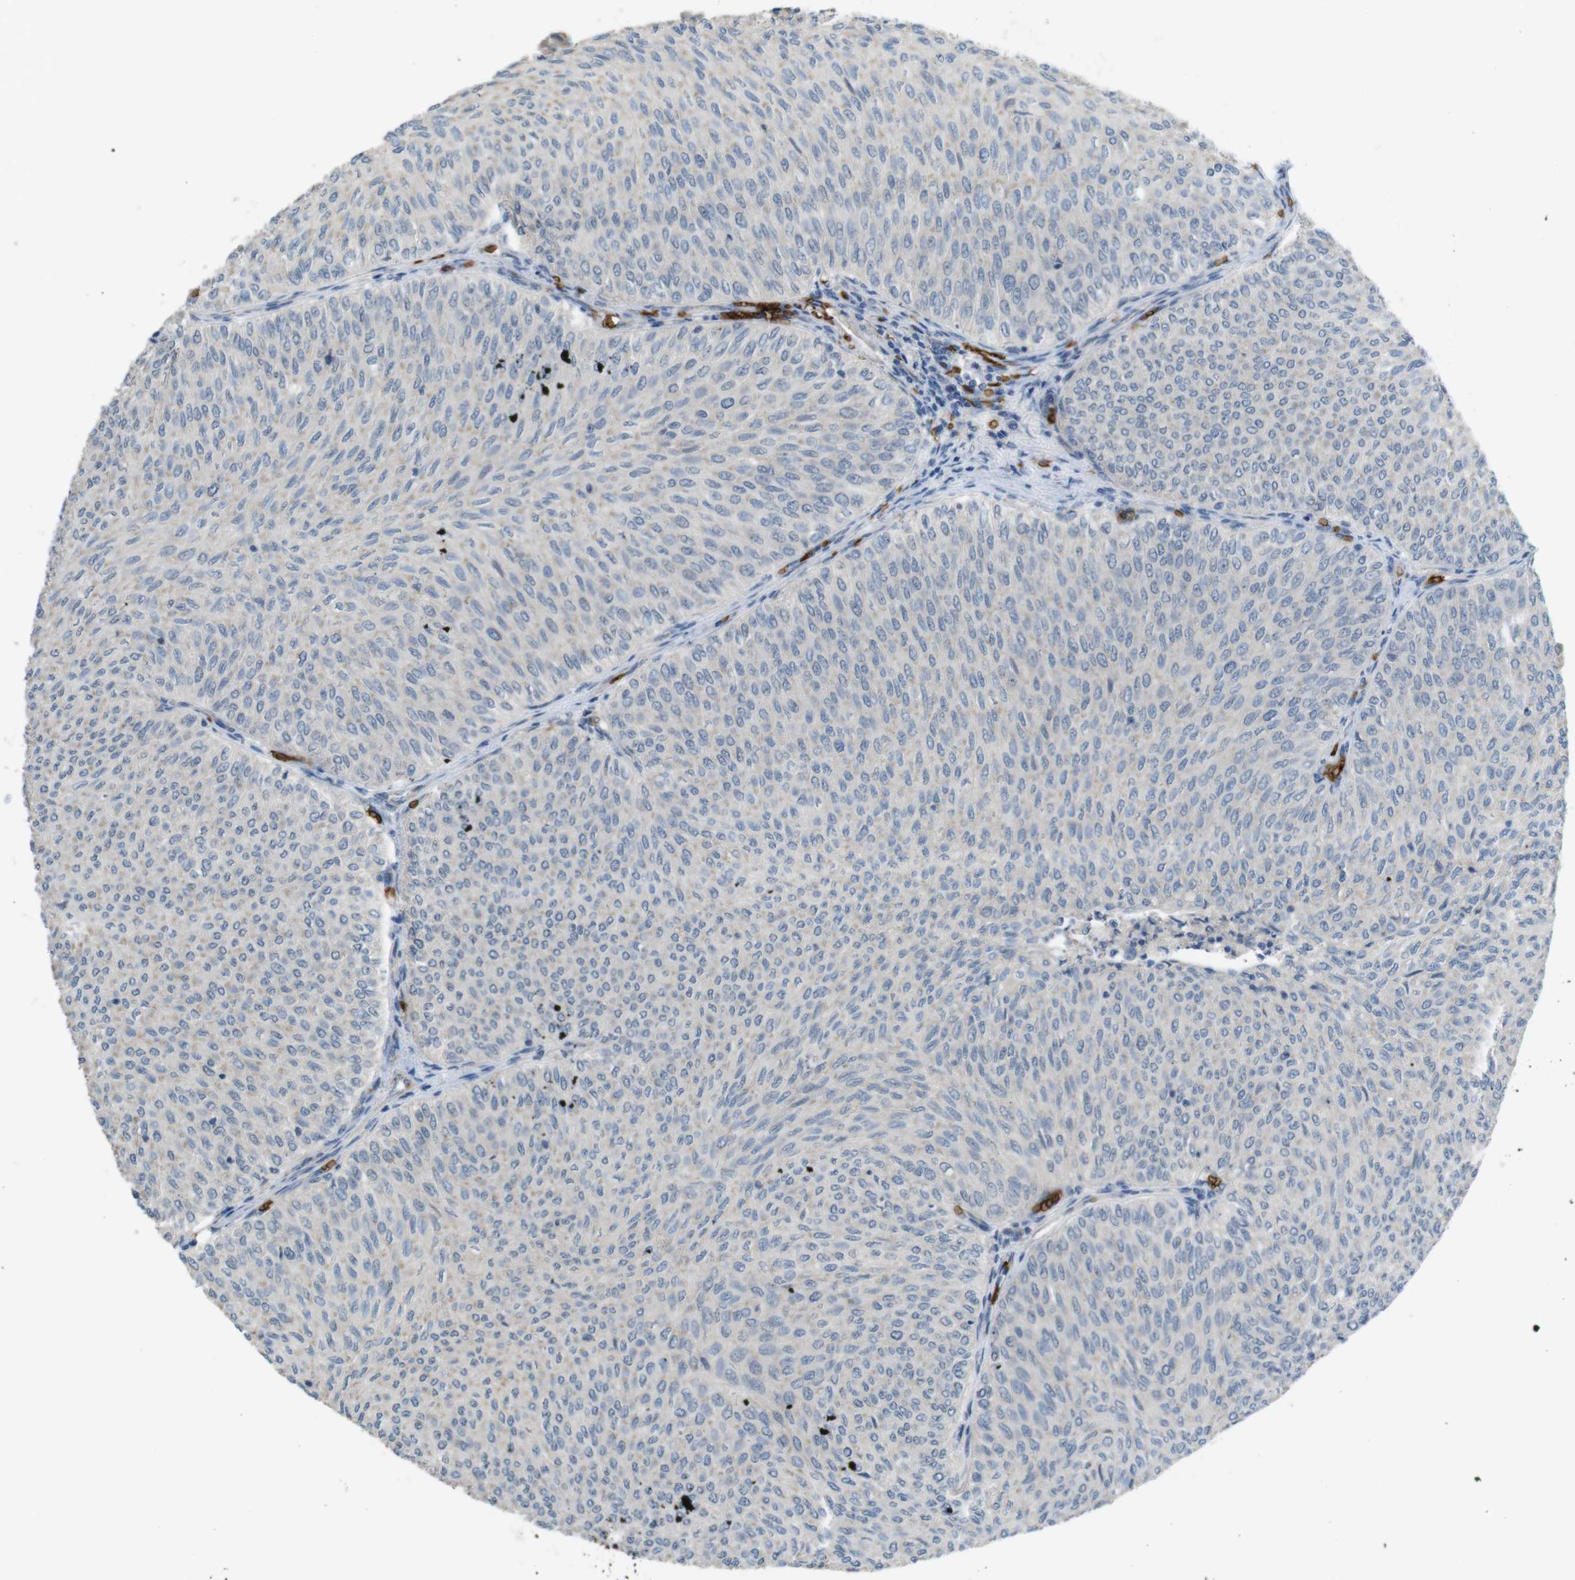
{"staining": {"intensity": "weak", "quantity": "<25%", "location": "cytoplasmic/membranous"}, "tissue": "urothelial cancer", "cell_type": "Tumor cells", "image_type": "cancer", "snomed": [{"axis": "morphology", "description": "Urothelial carcinoma, Low grade"}, {"axis": "topography", "description": "Urinary bladder"}], "caption": "IHC micrograph of neoplastic tissue: low-grade urothelial carcinoma stained with DAB (3,3'-diaminobenzidine) reveals no significant protein staining in tumor cells.", "gene": "GYPA", "patient": {"sex": "male", "age": 78}}